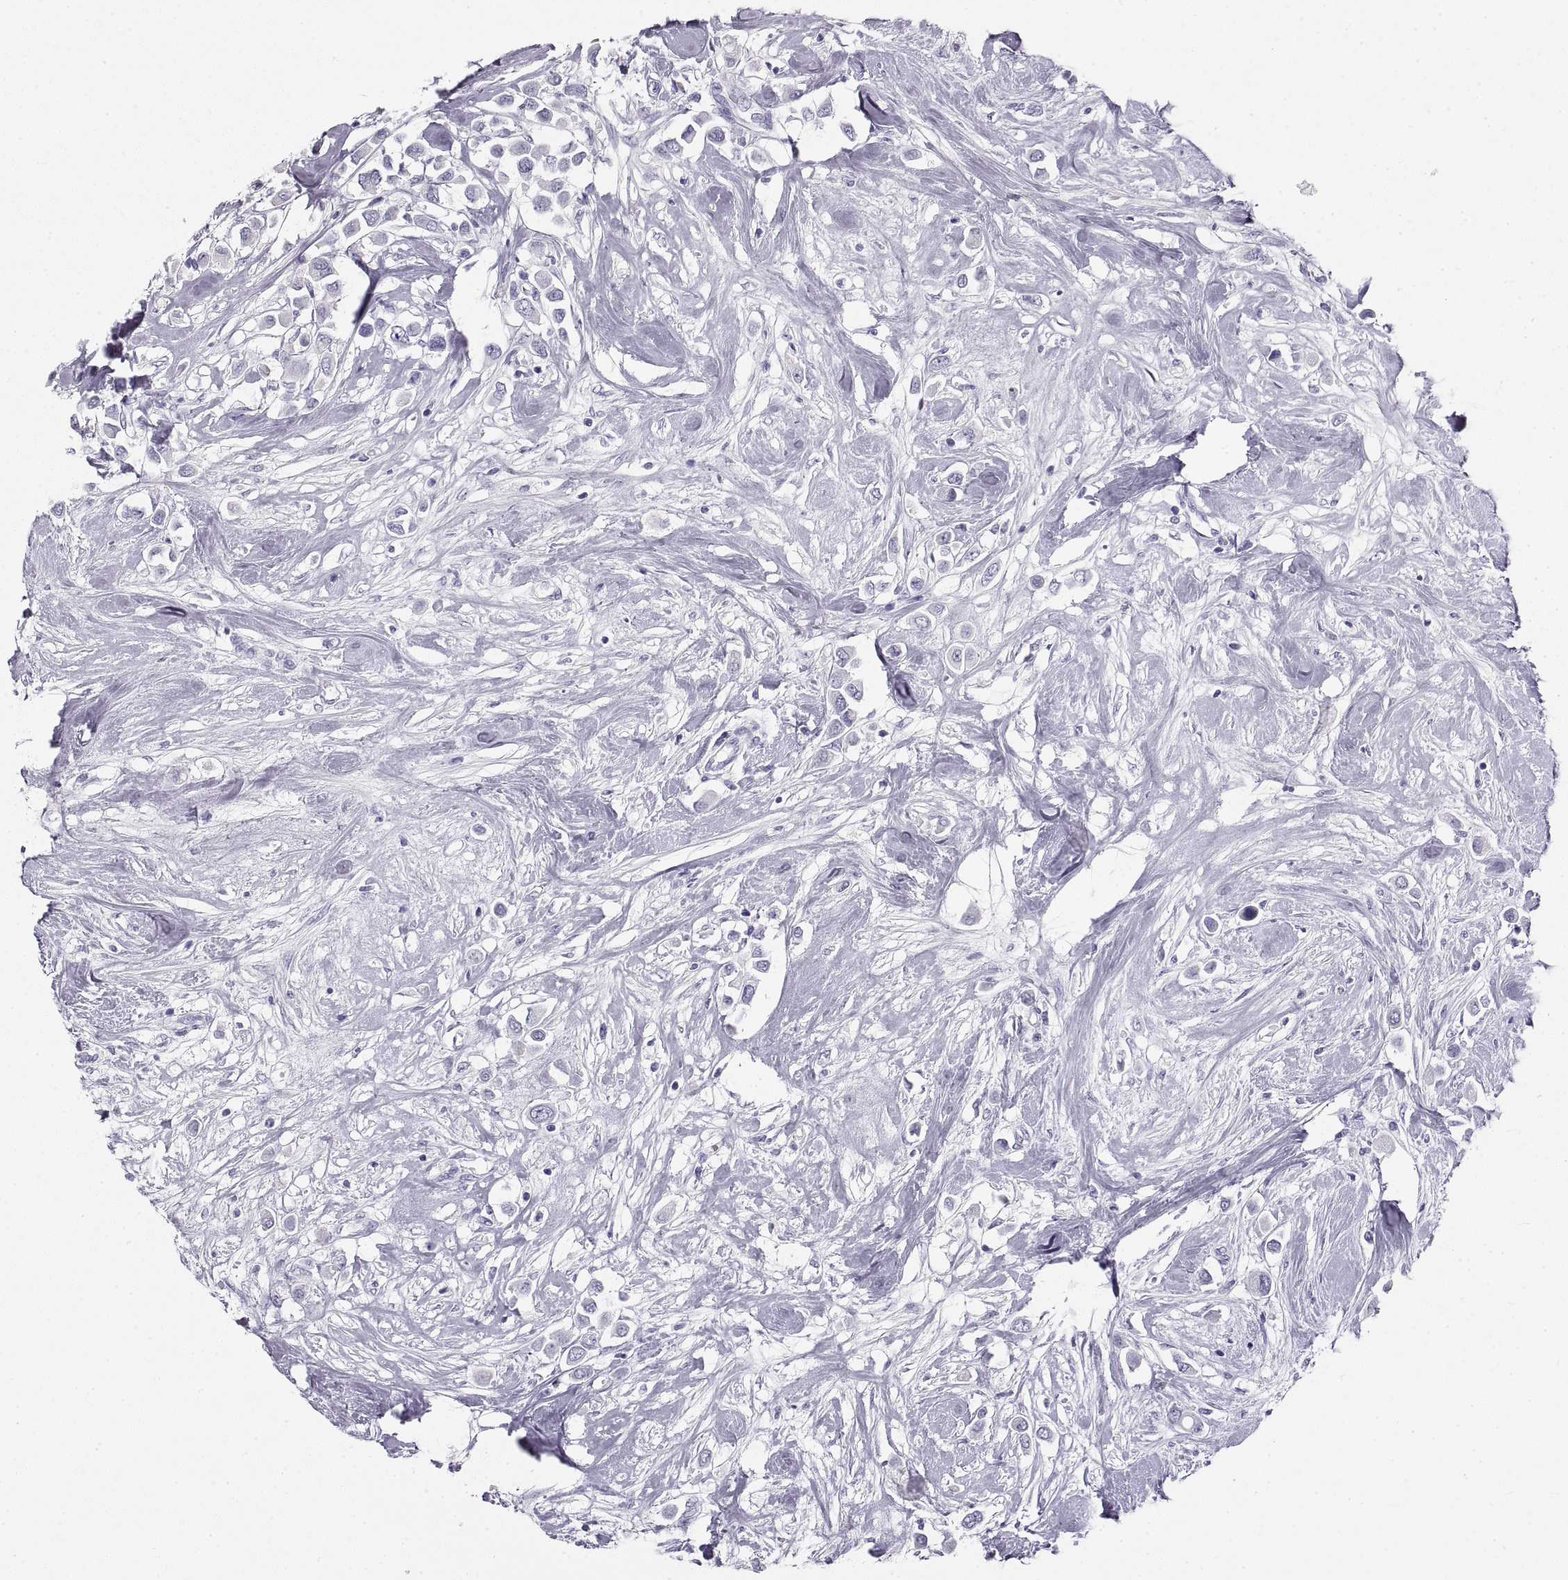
{"staining": {"intensity": "negative", "quantity": "none", "location": "none"}, "tissue": "breast cancer", "cell_type": "Tumor cells", "image_type": "cancer", "snomed": [{"axis": "morphology", "description": "Duct carcinoma"}, {"axis": "topography", "description": "Breast"}], "caption": "Immunohistochemistry (IHC) of infiltrating ductal carcinoma (breast) shows no expression in tumor cells.", "gene": "RLBP1", "patient": {"sex": "female", "age": 61}}